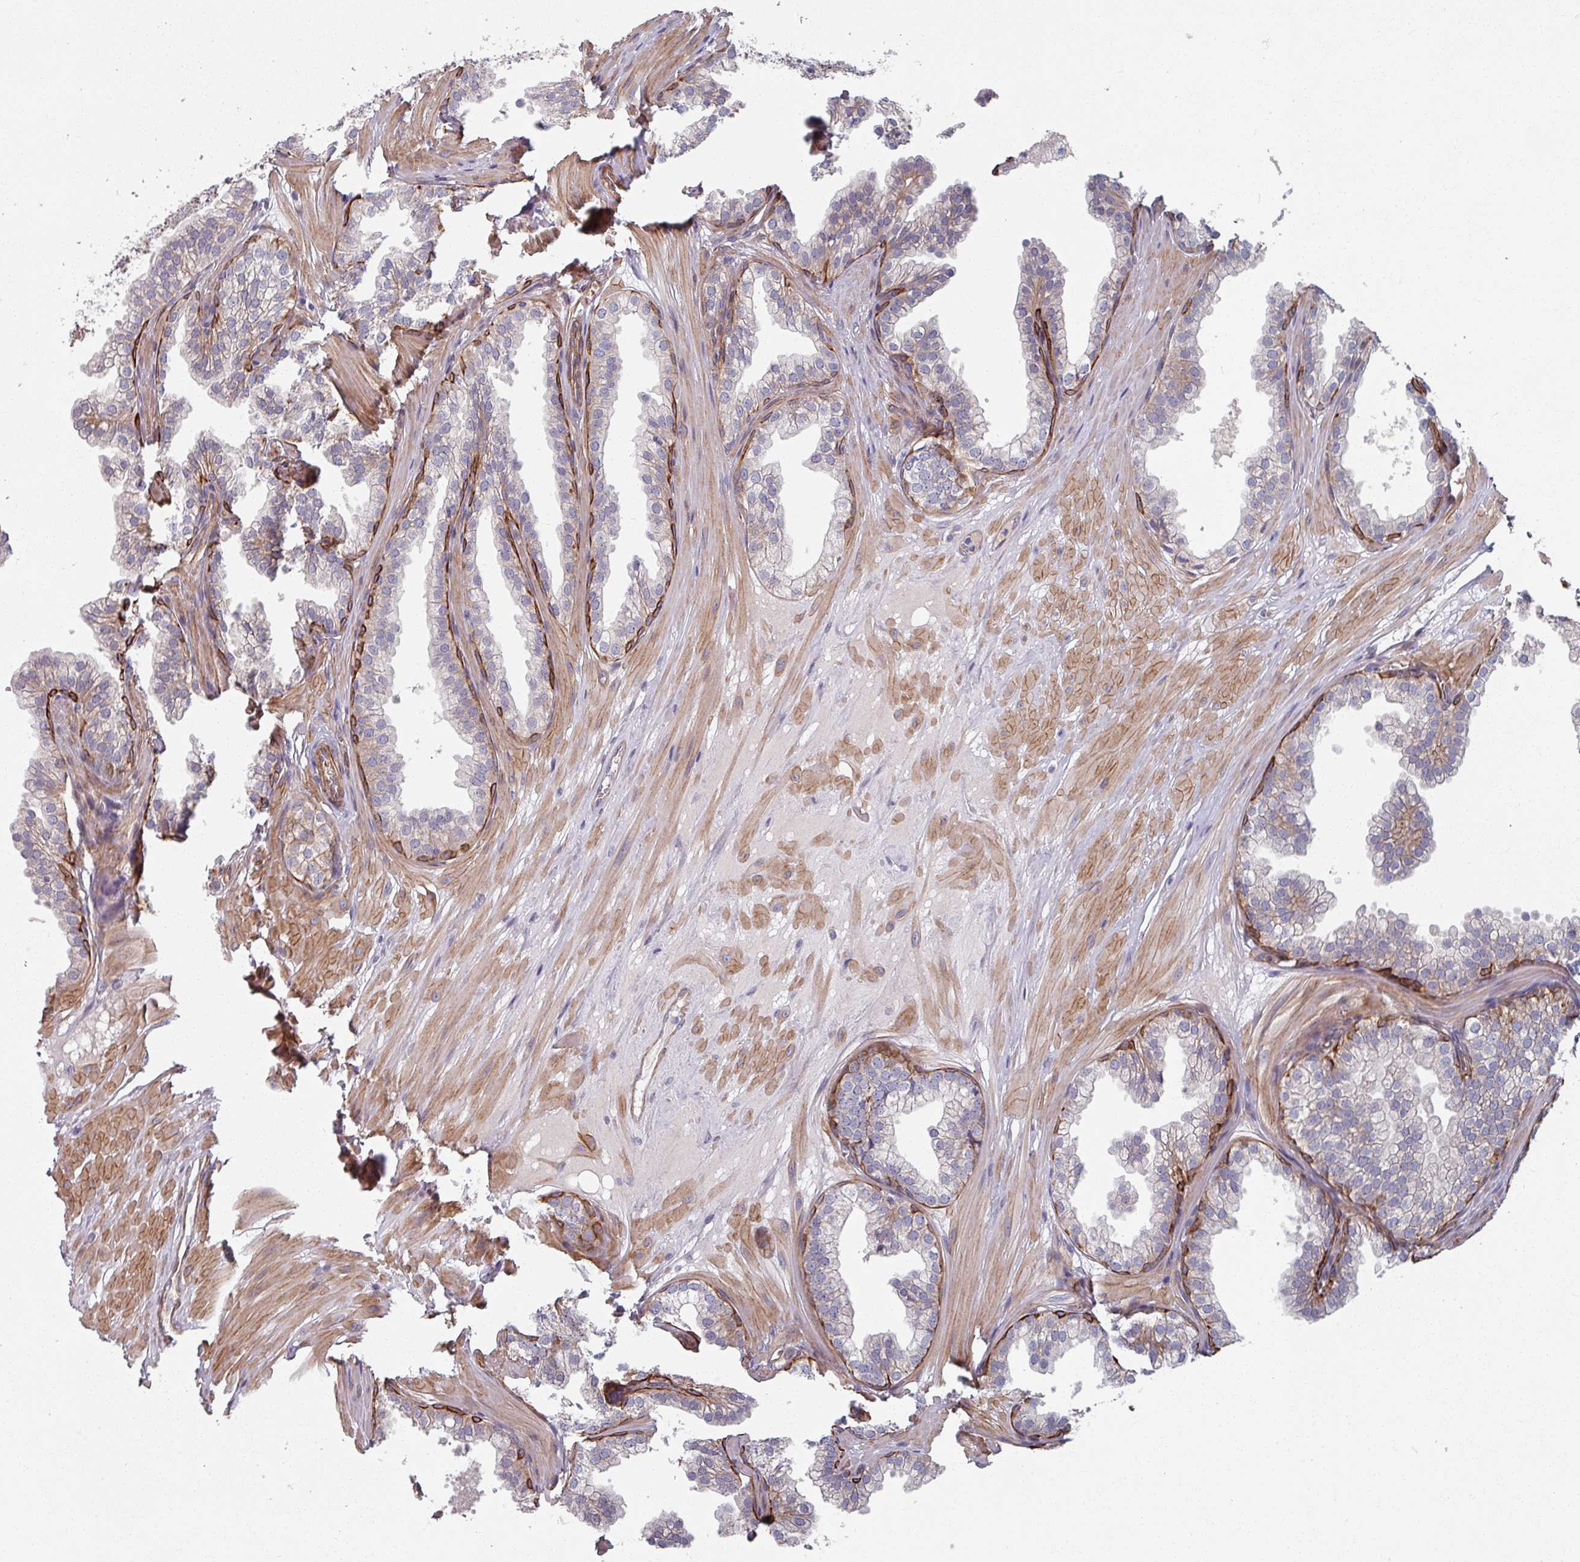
{"staining": {"intensity": "strong", "quantity": "25%-75%", "location": "cytoplasmic/membranous"}, "tissue": "prostate", "cell_type": "Glandular cells", "image_type": "normal", "snomed": [{"axis": "morphology", "description": "Normal tissue, NOS"}, {"axis": "topography", "description": "Prostate"}, {"axis": "topography", "description": "Peripheral nerve tissue"}], "caption": "Immunohistochemical staining of benign prostate shows high levels of strong cytoplasmic/membranous staining in about 25%-75% of glandular cells. (IHC, brightfield microscopy, high magnification).", "gene": "C4BPB", "patient": {"sex": "male", "age": 55}}